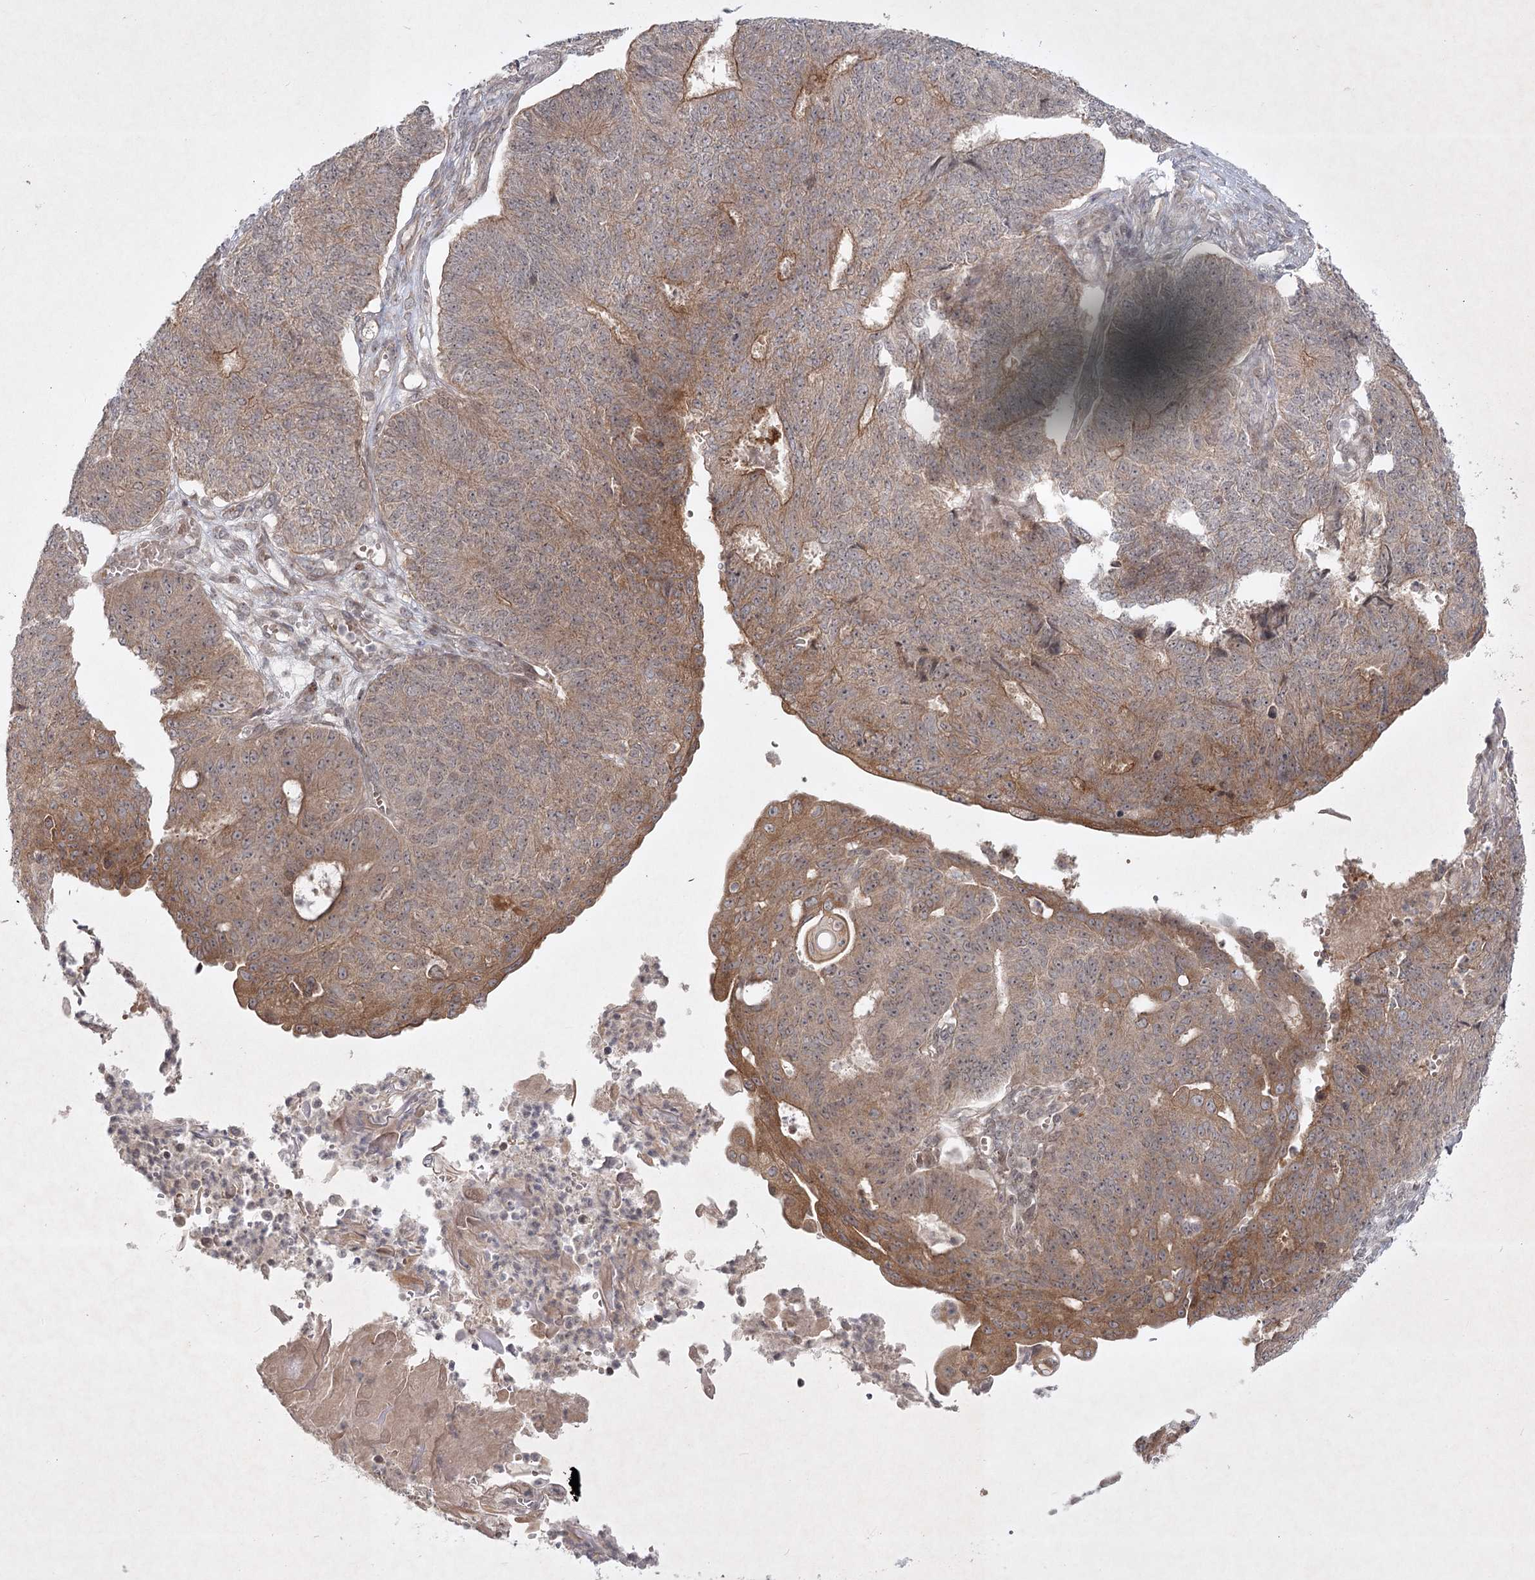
{"staining": {"intensity": "moderate", "quantity": "25%-75%", "location": "cytoplasmic/membranous"}, "tissue": "endometrial cancer", "cell_type": "Tumor cells", "image_type": "cancer", "snomed": [{"axis": "morphology", "description": "Adenocarcinoma, NOS"}, {"axis": "topography", "description": "Endometrium"}], "caption": "This image displays immunohistochemistry staining of endometrial cancer, with medium moderate cytoplasmic/membranous expression in about 25%-75% of tumor cells.", "gene": "SH2D3A", "patient": {"sex": "female", "age": 32}}